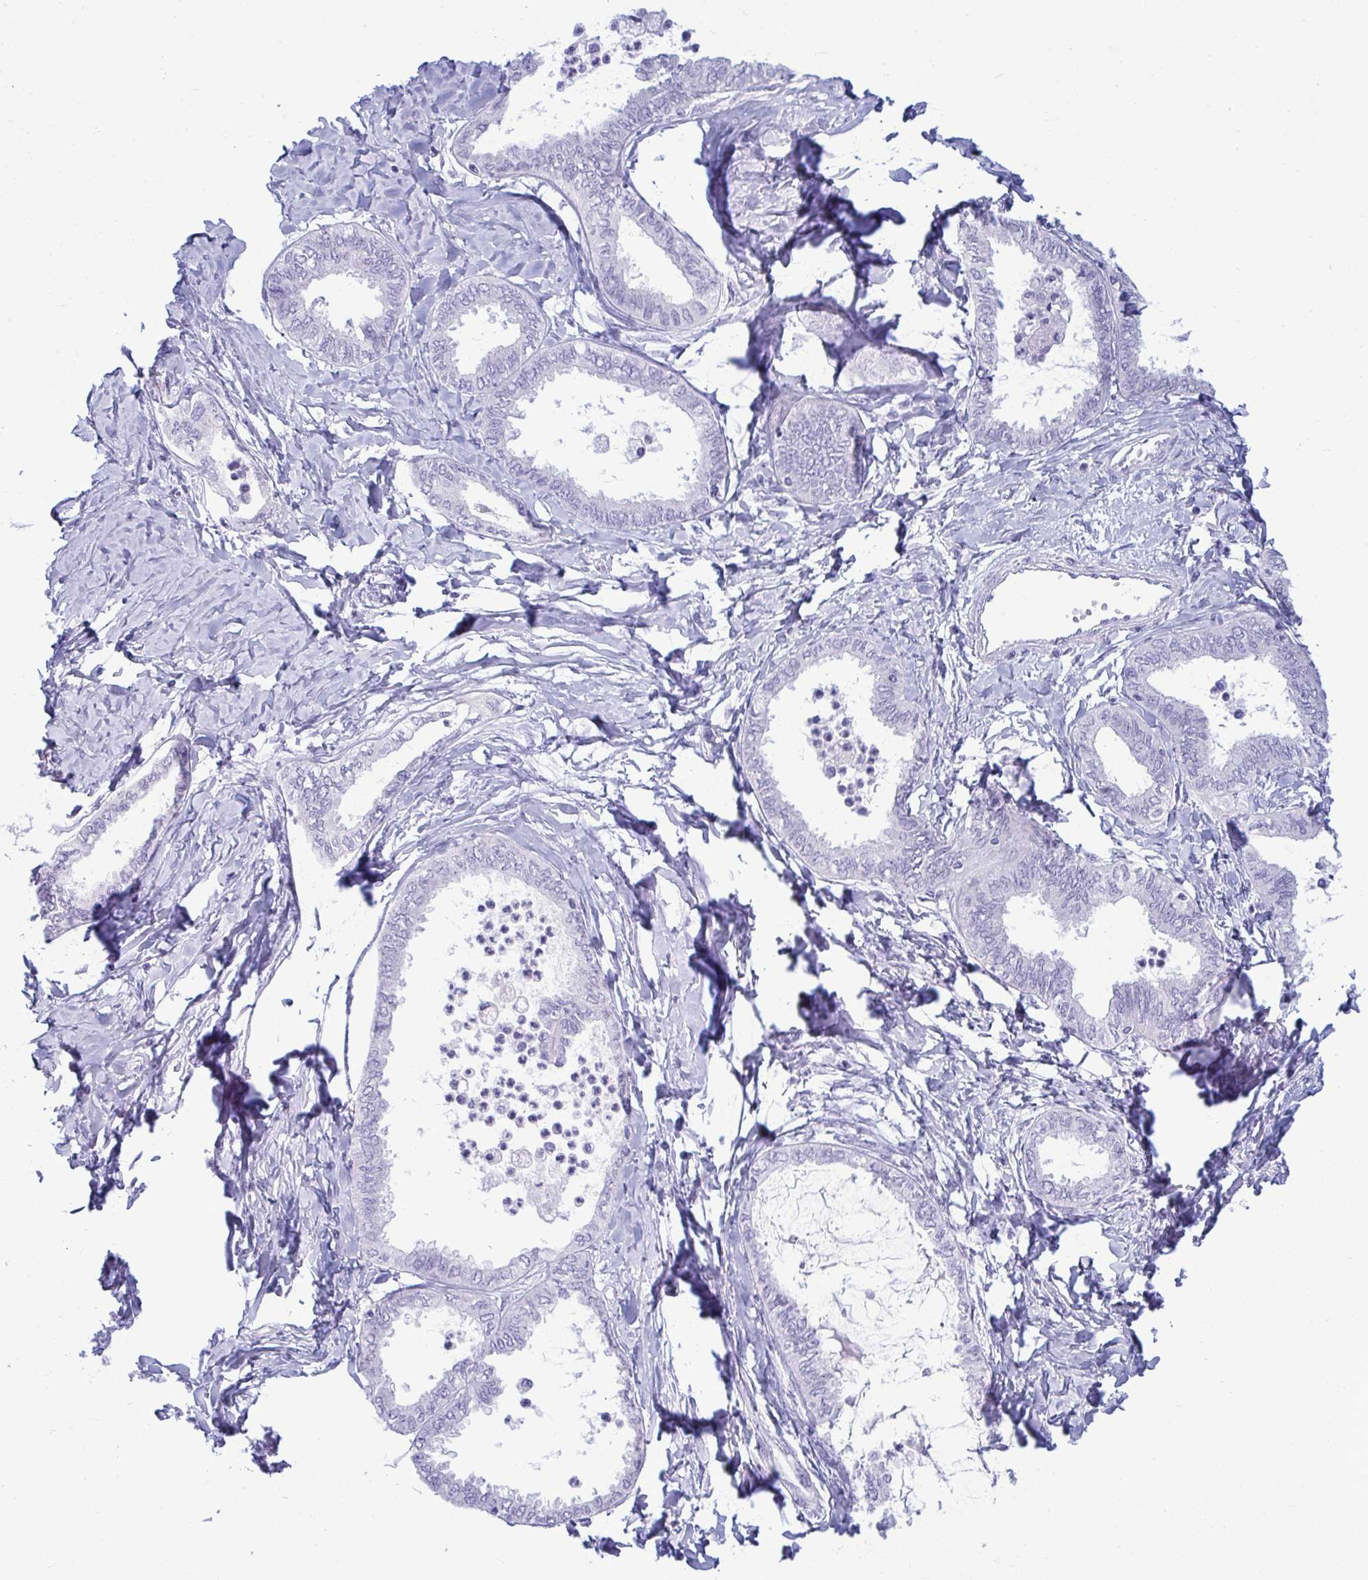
{"staining": {"intensity": "negative", "quantity": "none", "location": "none"}, "tissue": "ovarian cancer", "cell_type": "Tumor cells", "image_type": "cancer", "snomed": [{"axis": "morphology", "description": "Carcinoma, endometroid"}, {"axis": "topography", "description": "Ovary"}], "caption": "Tumor cells show no significant protein positivity in ovarian cancer (endometroid carcinoma).", "gene": "ANKRD60", "patient": {"sex": "female", "age": 70}}